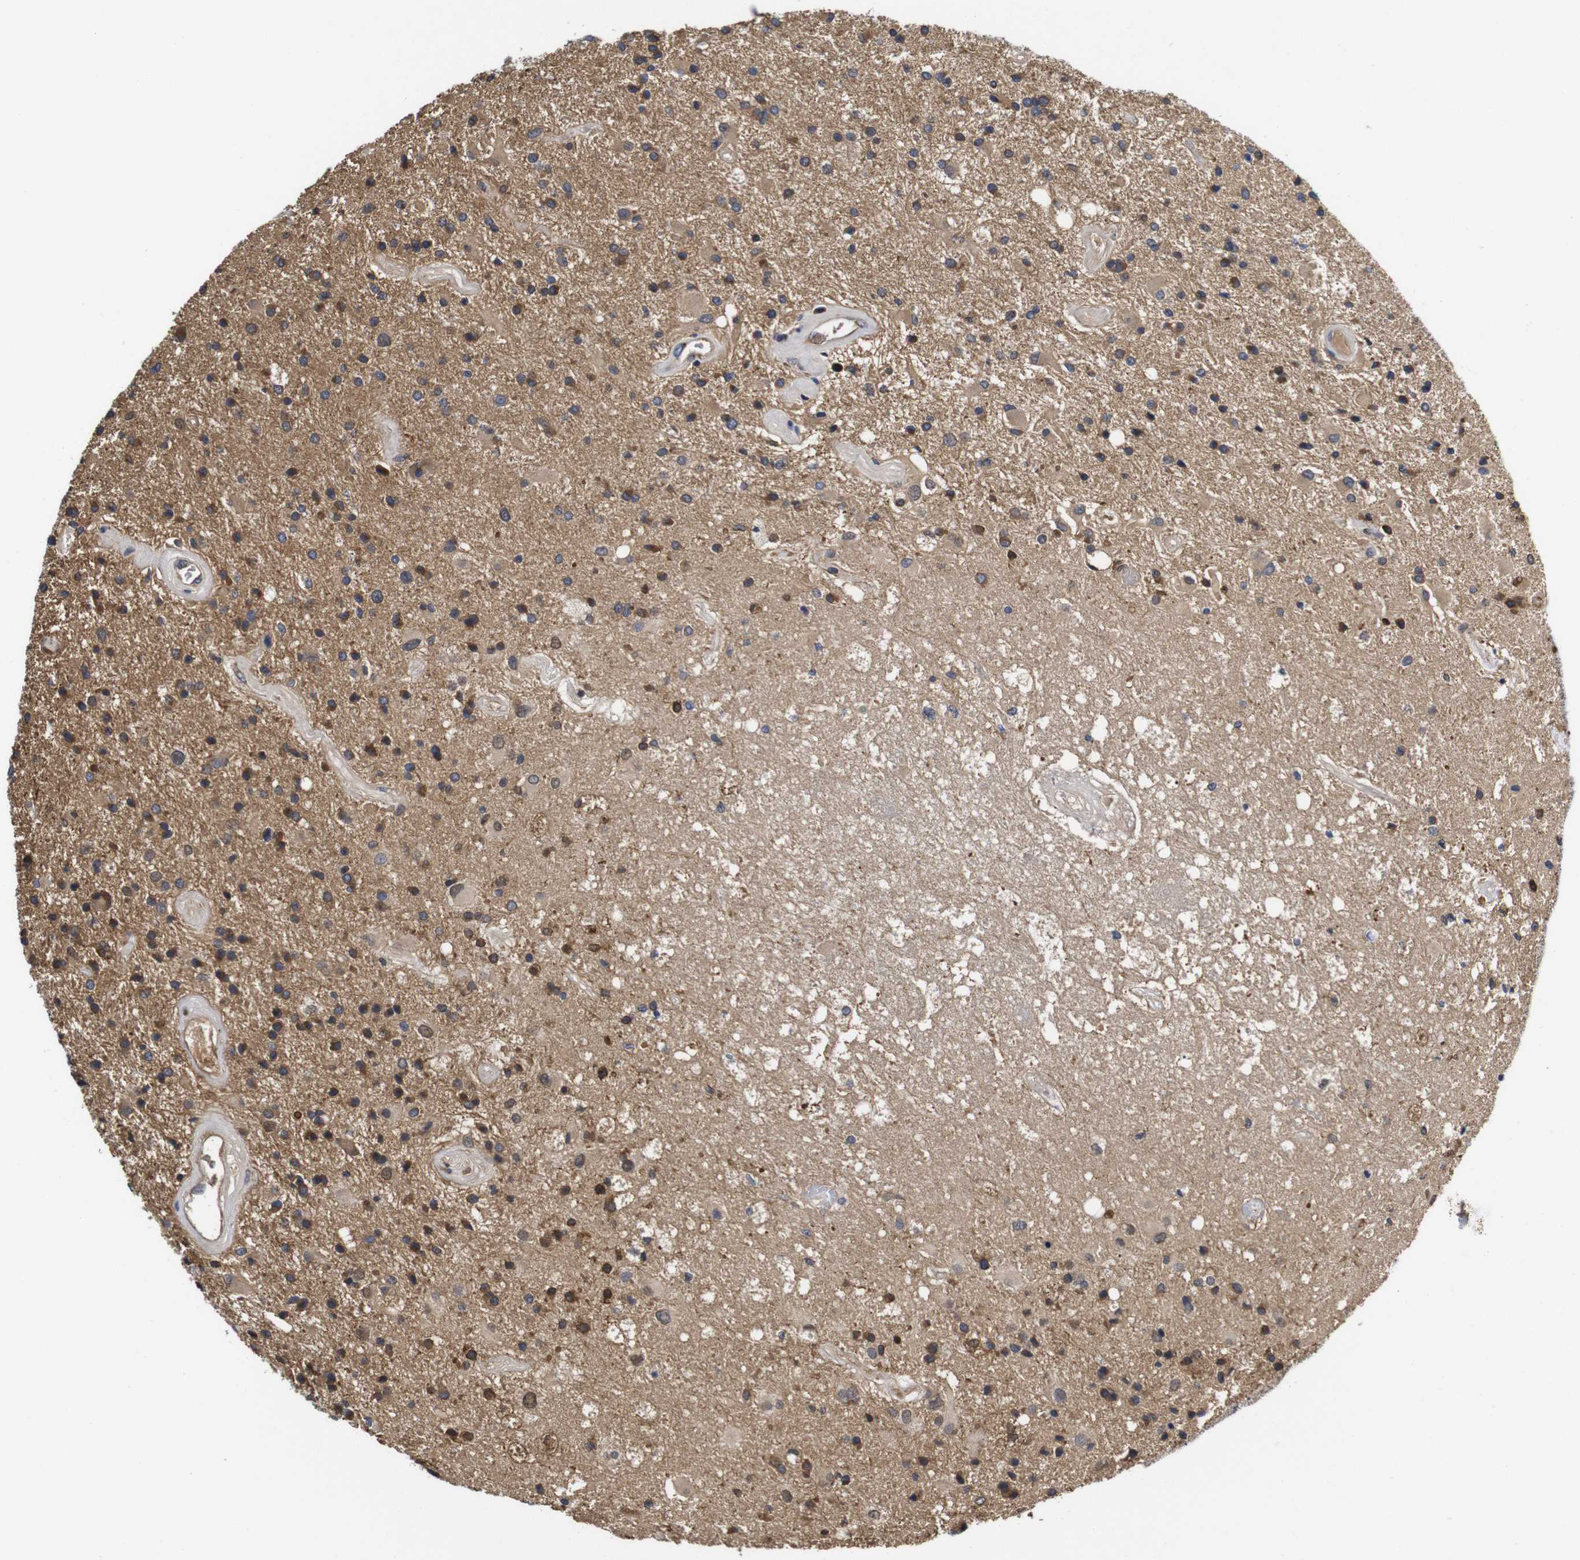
{"staining": {"intensity": "moderate", "quantity": "25%-75%", "location": "cytoplasmic/membranous"}, "tissue": "glioma", "cell_type": "Tumor cells", "image_type": "cancer", "snomed": [{"axis": "morphology", "description": "Glioma, malignant, Low grade"}, {"axis": "topography", "description": "Brain"}], "caption": "This is an image of IHC staining of glioma, which shows moderate positivity in the cytoplasmic/membranous of tumor cells.", "gene": "LRRCC1", "patient": {"sex": "male", "age": 58}}